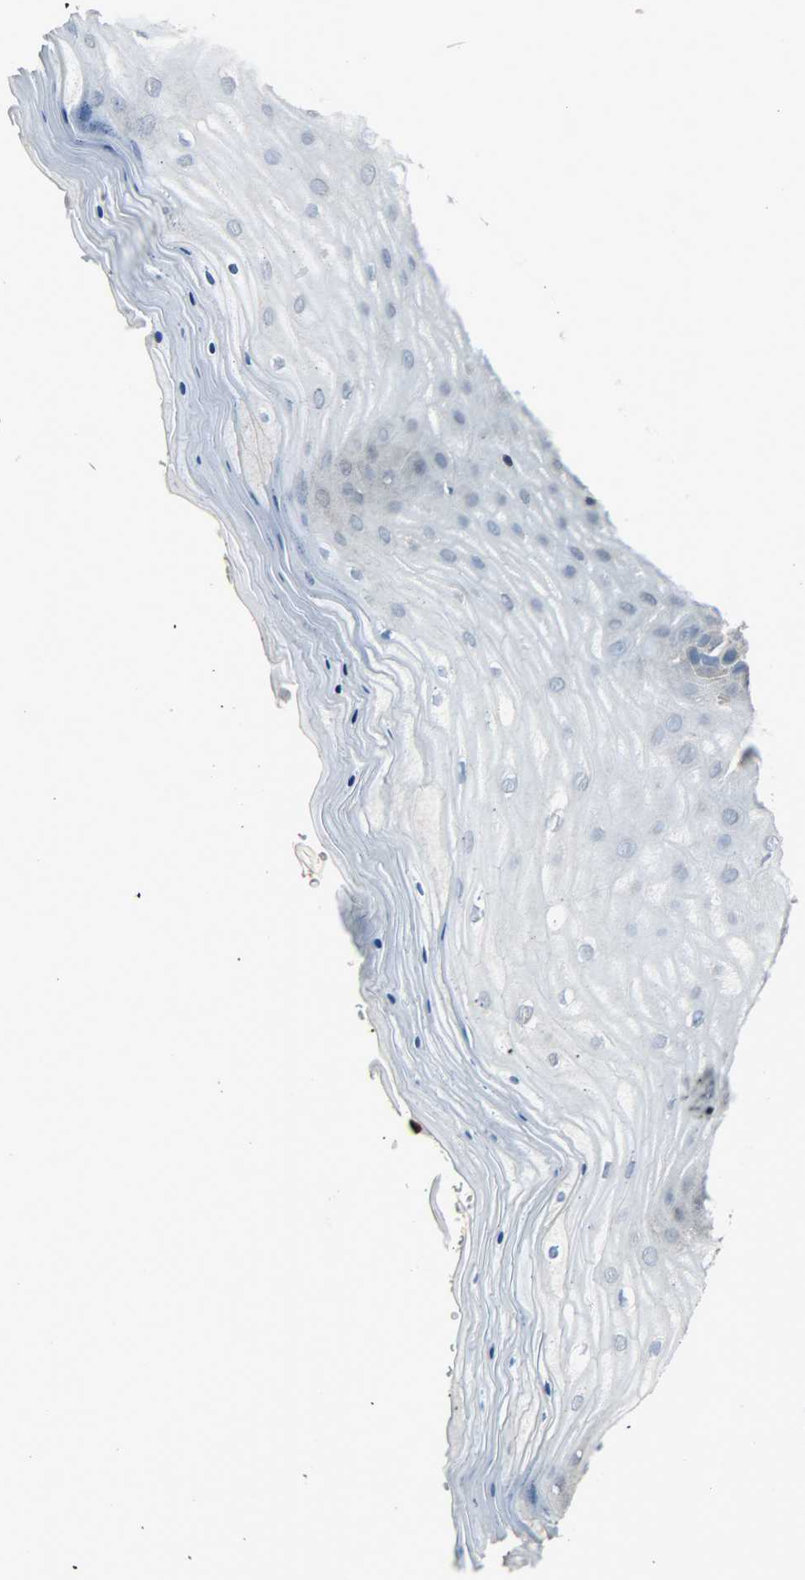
{"staining": {"intensity": "negative", "quantity": "none", "location": "none"}, "tissue": "cervix", "cell_type": "Glandular cells", "image_type": "normal", "snomed": [{"axis": "morphology", "description": "Normal tissue, NOS"}, {"axis": "topography", "description": "Cervix"}], "caption": "This photomicrograph is of normal cervix stained with immunohistochemistry to label a protein in brown with the nuclei are counter-stained blue. There is no positivity in glandular cells. (DAB (3,3'-diaminobenzidine) immunohistochemistry with hematoxylin counter stain).", "gene": "LDHB", "patient": {"sex": "female", "age": 55}}